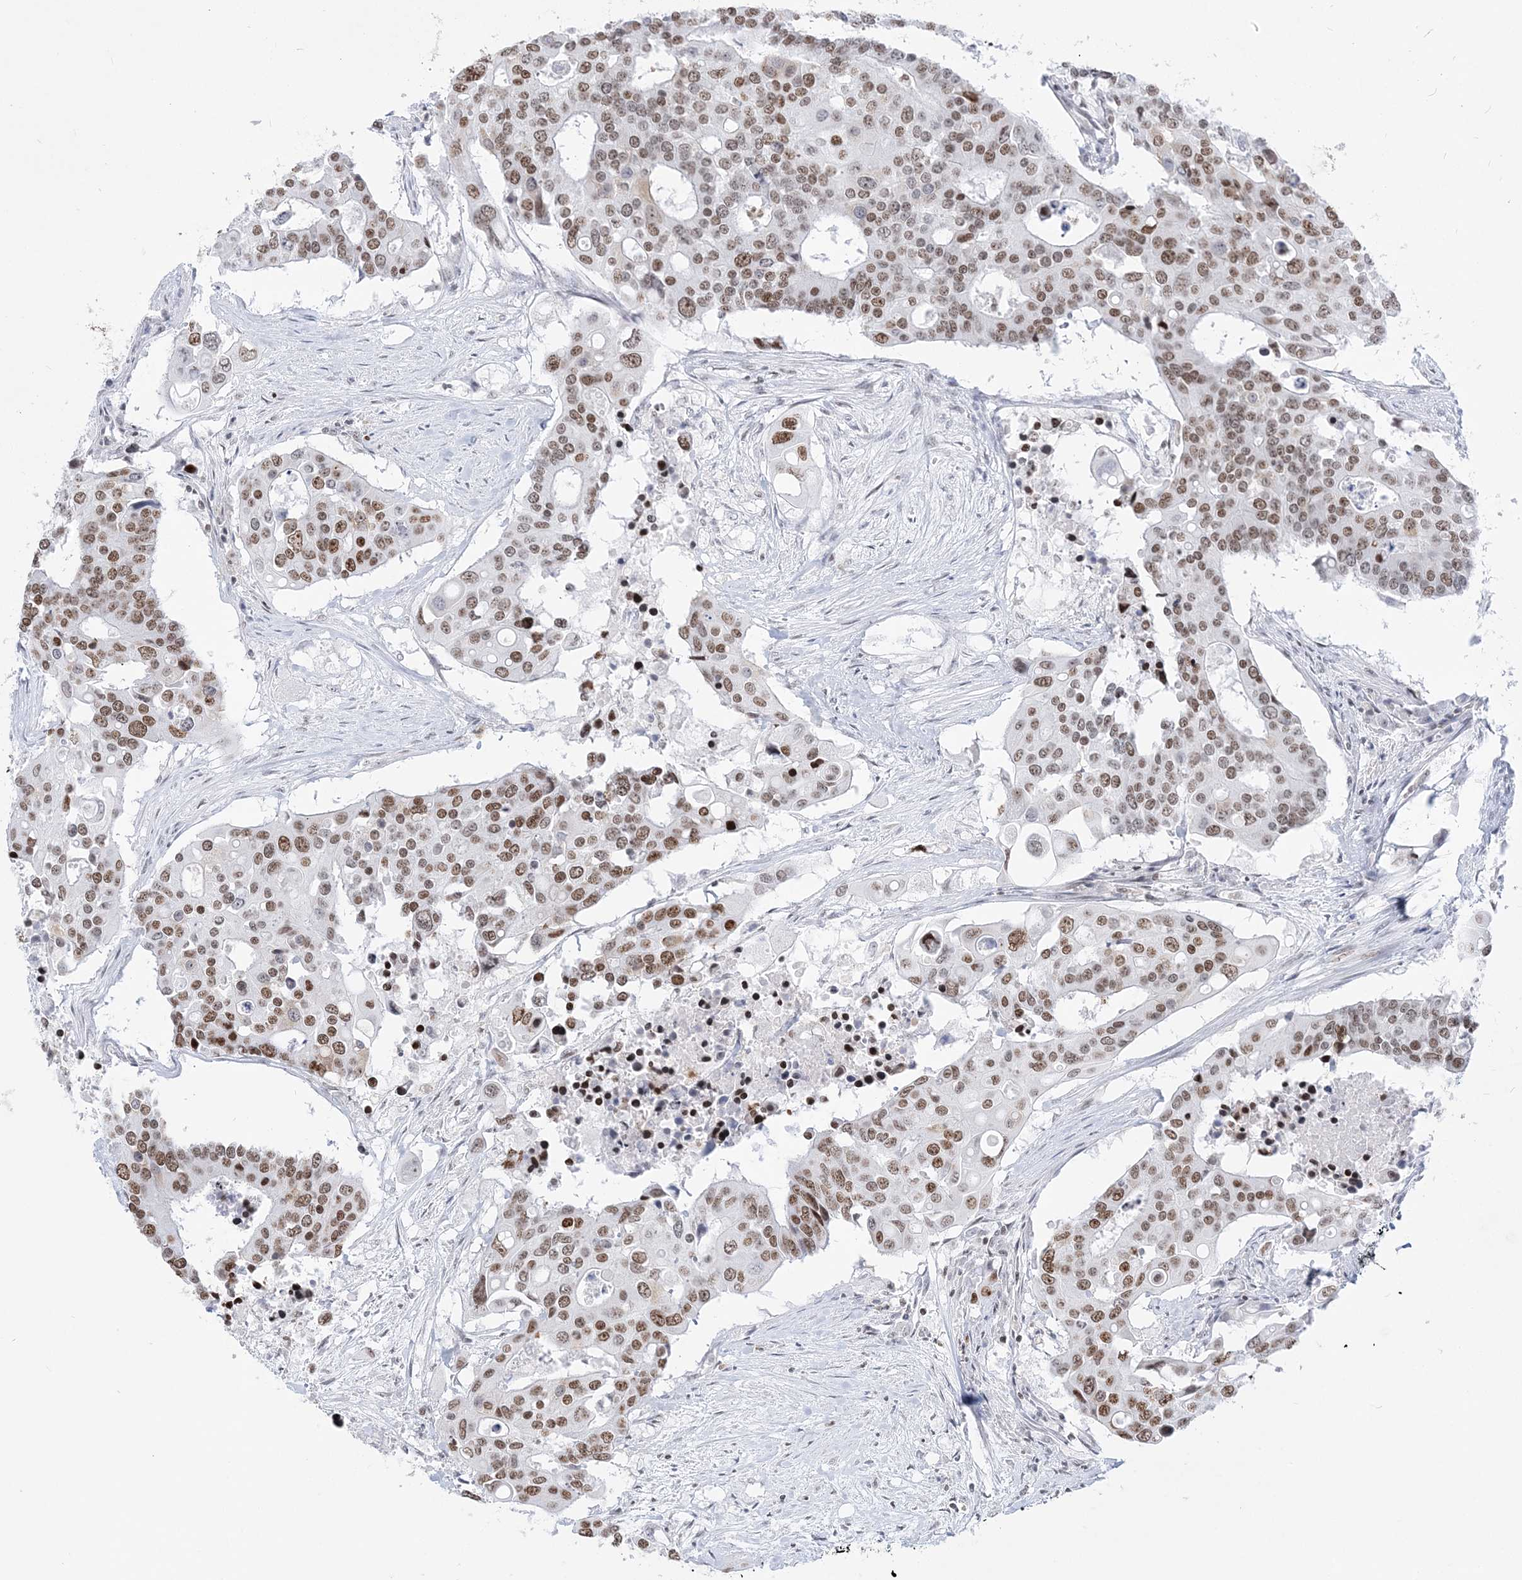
{"staining": {"intensity": "moderate", "quantity": ">75%", "location": "nuclear"}, "tissue": "colorectal cancer", "cell_type": "Tumor cells", "image_type": "cancer", "snomed": [{"axis": "morphology", "description": "Adenocarcinoma, NOS"}, {"axis": "topography", "description": "Colon"}], "caption": "This is a histology image of immunohistochemistry staining of colorectal cancer (adenocarcinoma), which shows moderate expression in the nuclear of tumor cells.", "gene": "DDX21", "patient": {"sex": "male", "age": 77}}